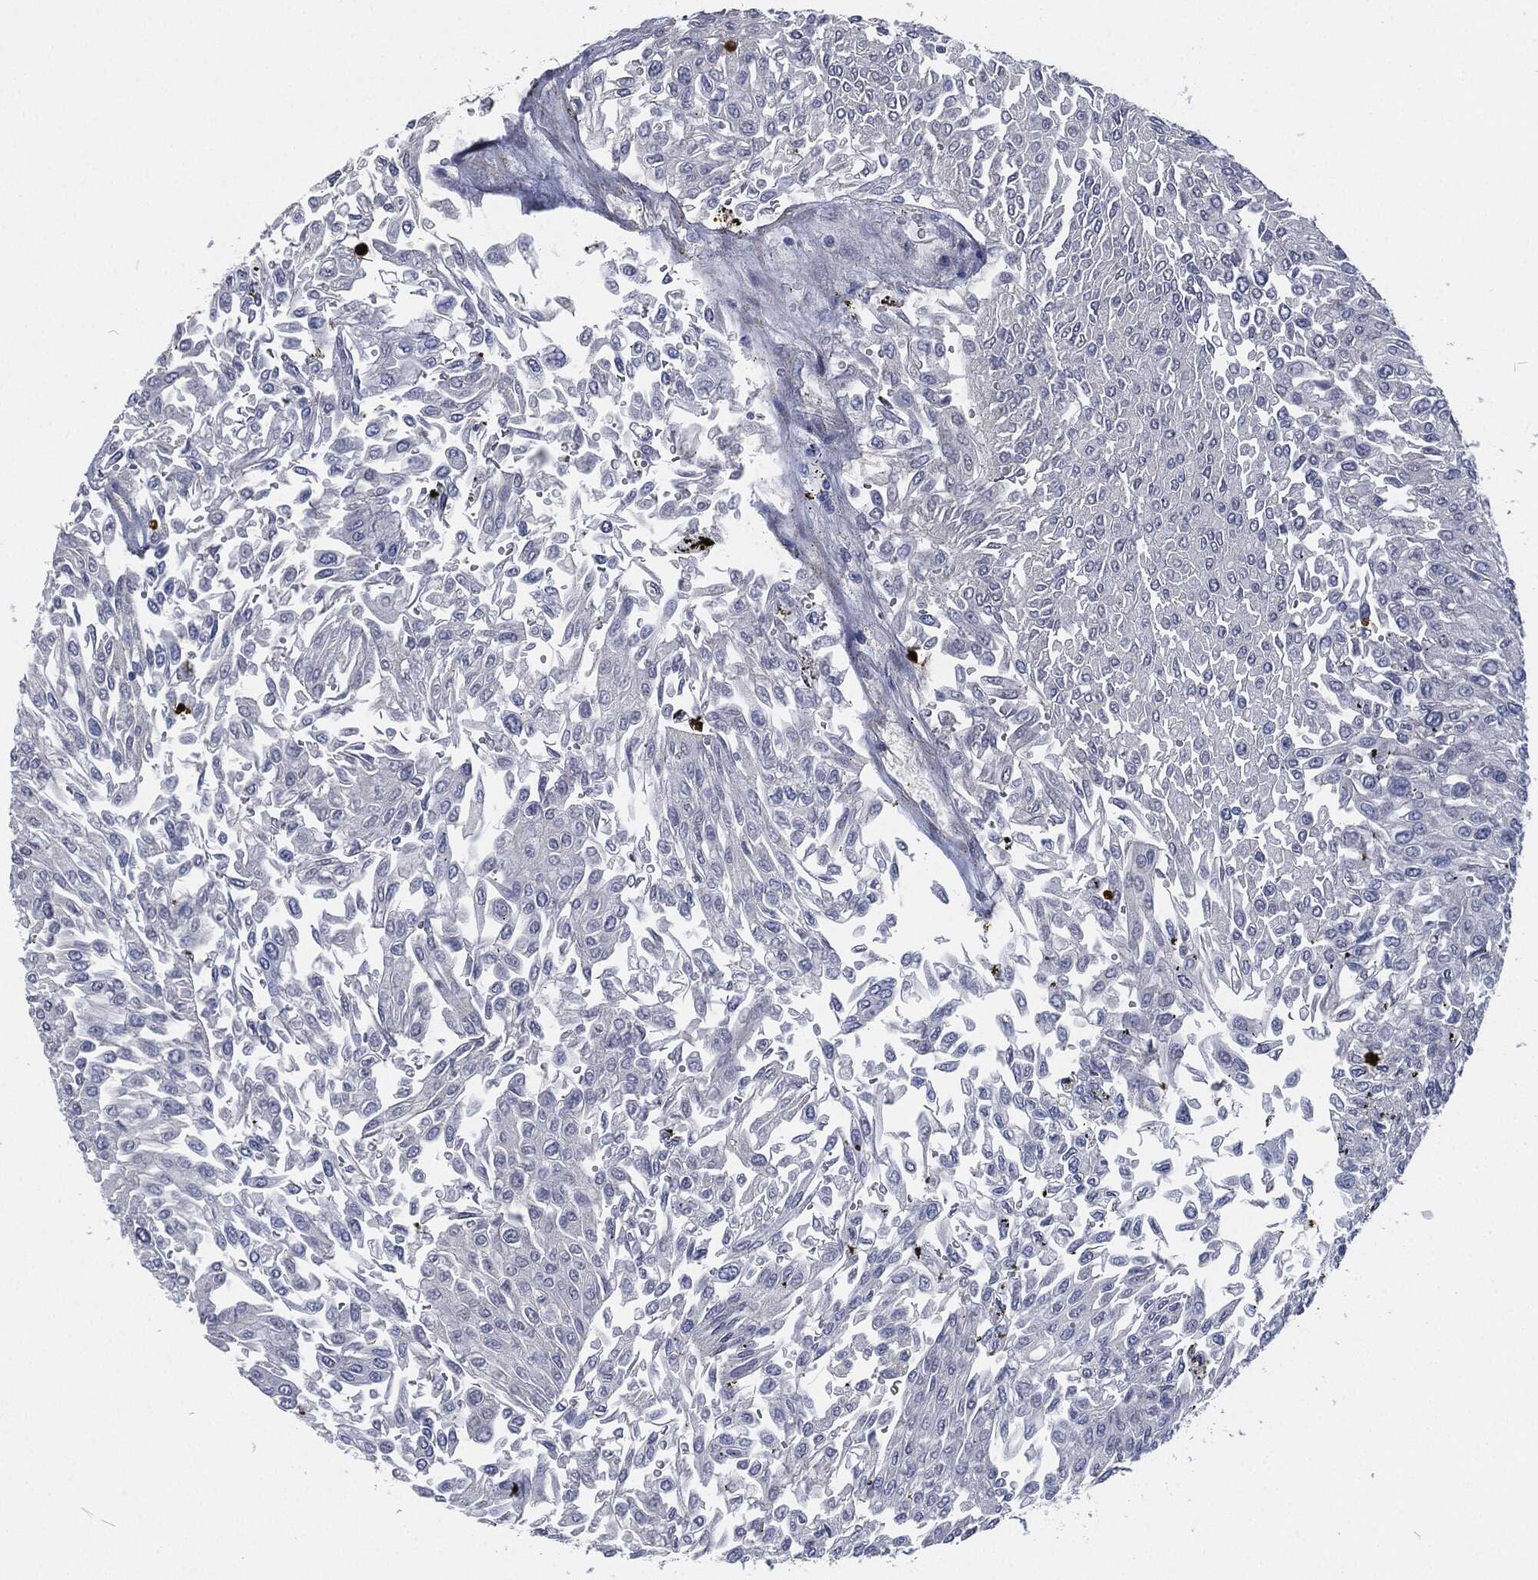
{"staining": {"intensity": "negative", "quantity": "none", "location": "none"}, "tissue": "urothelial cancer", "cell_type": "Tumor cells", "image_type": "cancer", "snomed": [{"axis": "morphology", "description": "Urothelial carcinoma, Low grade"}, {"axis": "topography", "description": "Urinary bladder"}], "caption": "Tumor cells show no significant staining in urothelial cancer.", "gene": "MPO", "patient": {"sex": "male", "age": 67}}